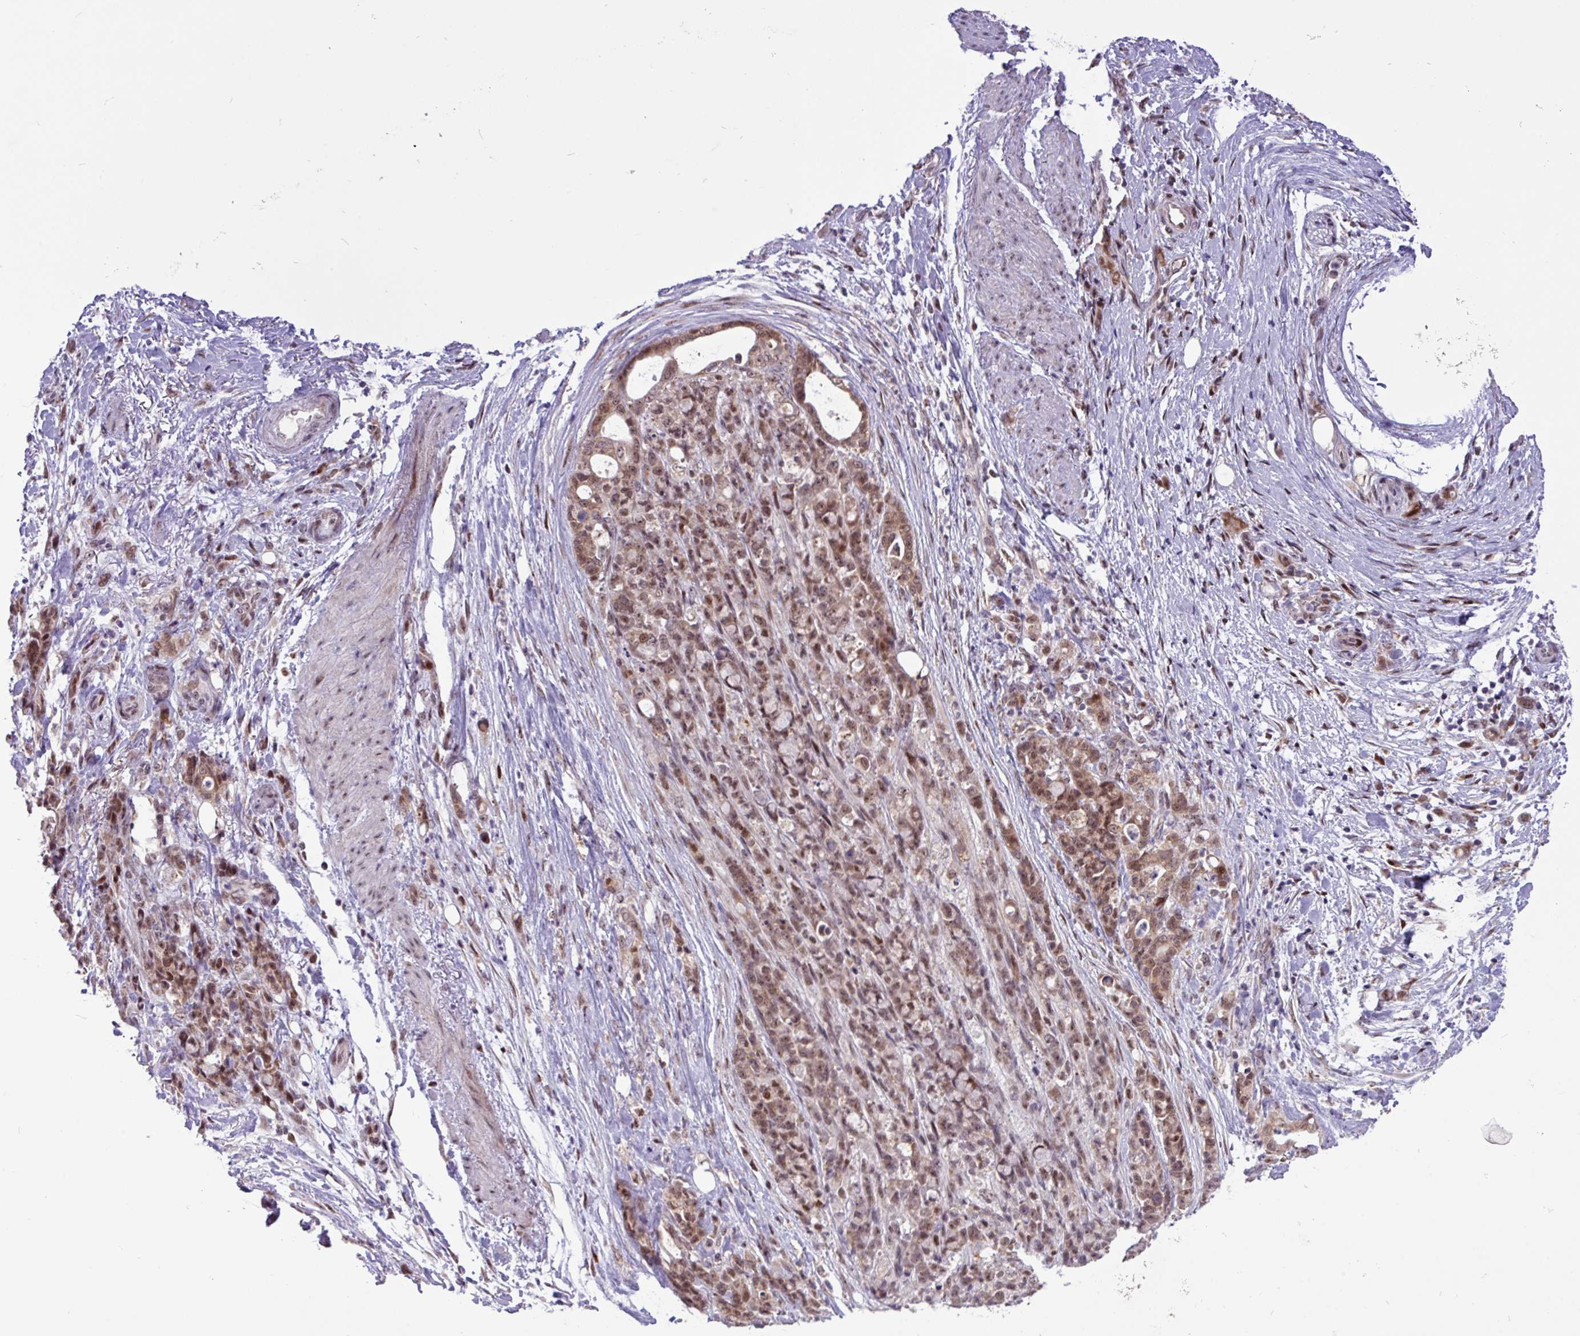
{"staining": {"intensity": "moderate", "quantity": ">75%", "location": "nuclear"}, "tissue": "stomach cancer", "cell_type": "Tumor cells", "image_type": "cancer", "snomed": [{"axis": "morphology", "description": "Normal tissue, NOS"}, {"axis": "morphology", "description": "Adenocarcinoma, NOS"}, {"axis": "topography", "description": "Stomach"}], "caption": "Human stomach cancer (adenocarcinoma) stained for a protein (brown) reveals moderate nuclear positive positivity in about >75% of tumor cells.", "gene": "BRD3", "patient": {"sex": "female", "age": 79}}